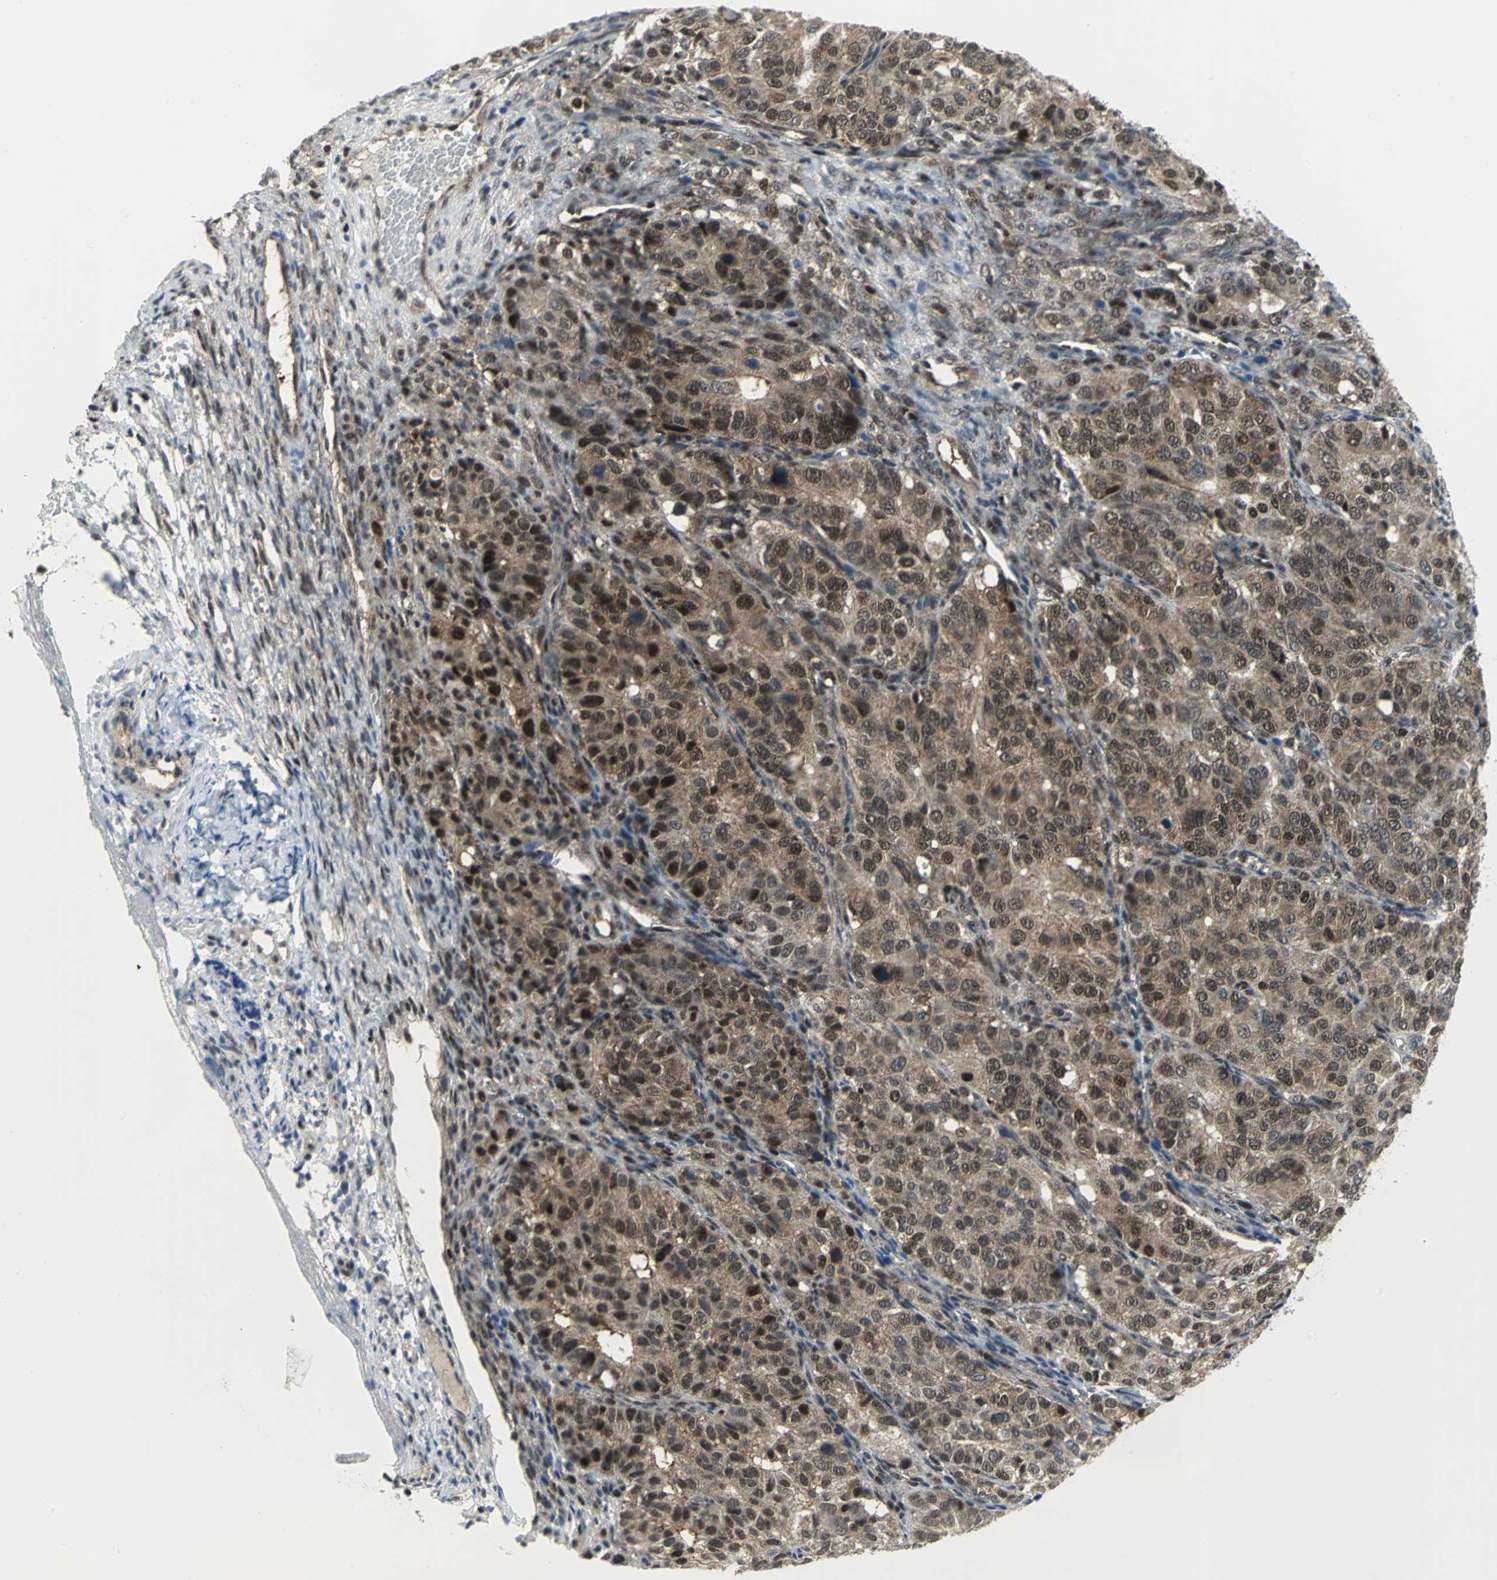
{"staining": {"intensity": "strong", "quantity": "25%-75%", "location": "nuclear"}, "tissue": "ovarian cancer", "cell_type": "Tumor cells", "image_type": "cancer", "snomed": [{"axis": "morphology", "description": "Carcinoma, endometroid"}, {"axis": "topography", "description": "Ovary"}], "caption": "This image shows immunohistochemistry staining of human ovarian endometroid carcinoma, with high strong nuclear expression in about 25%-75% of tumor cells.", "gene": "PSMA4", "patient": {"sex": "female", "age": 51}}